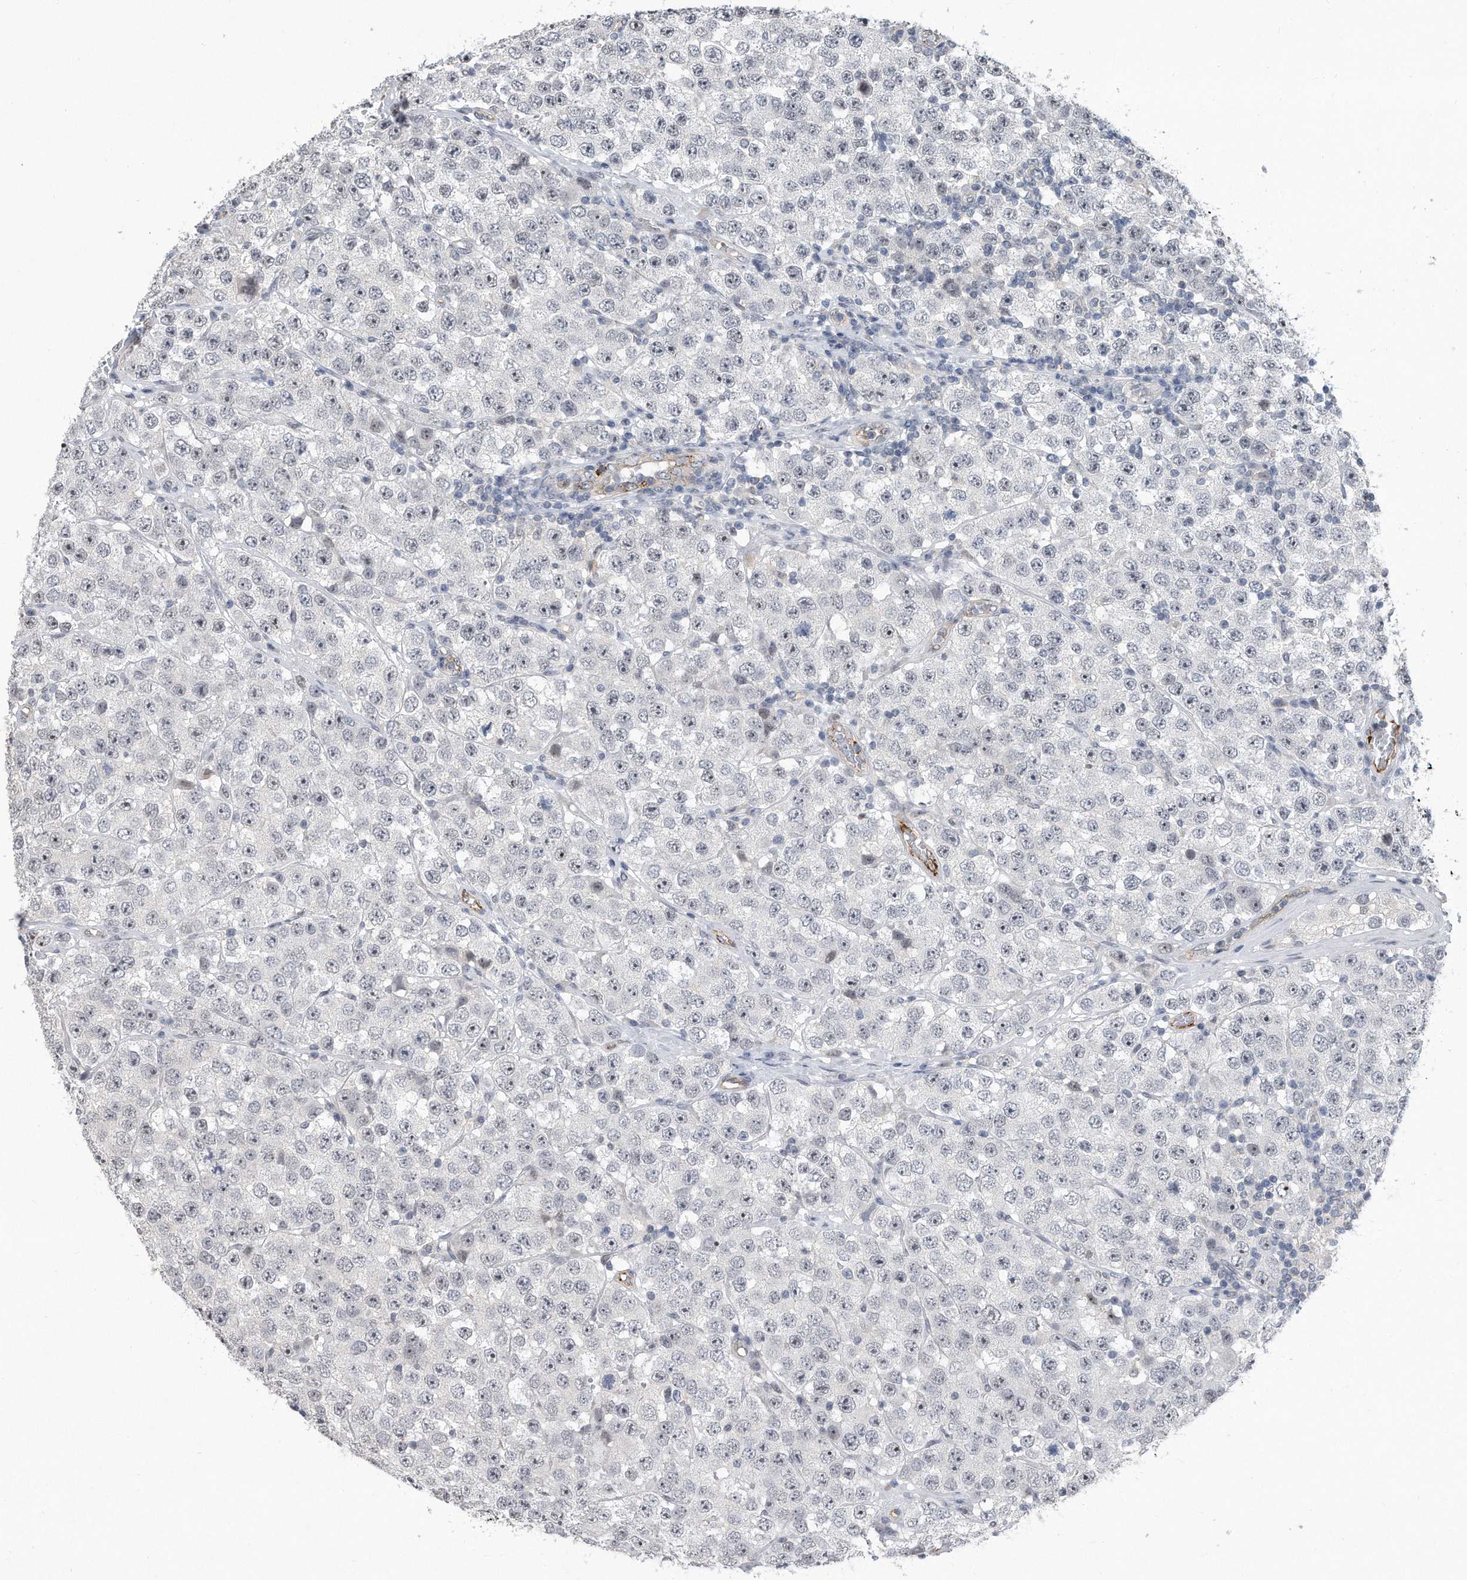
{"staining": {"intensity": "weak", "quantity": "<25%", "location": "nuclear"}, "tissue": "testis cancer", "cell_type": "Tumor cells", "image_type": "cancer", "snomed": [{"axis": "morphology", "description": "Seminoma, NOS"}, {"axis": "topography", "description": "Testis"}], "caption": "Testis cancer was stained to show a protein in brown. There is no significant positivity in tumor cells.", "gene": "PGBD2", "patient": {"sex": "male", "age": 28}}